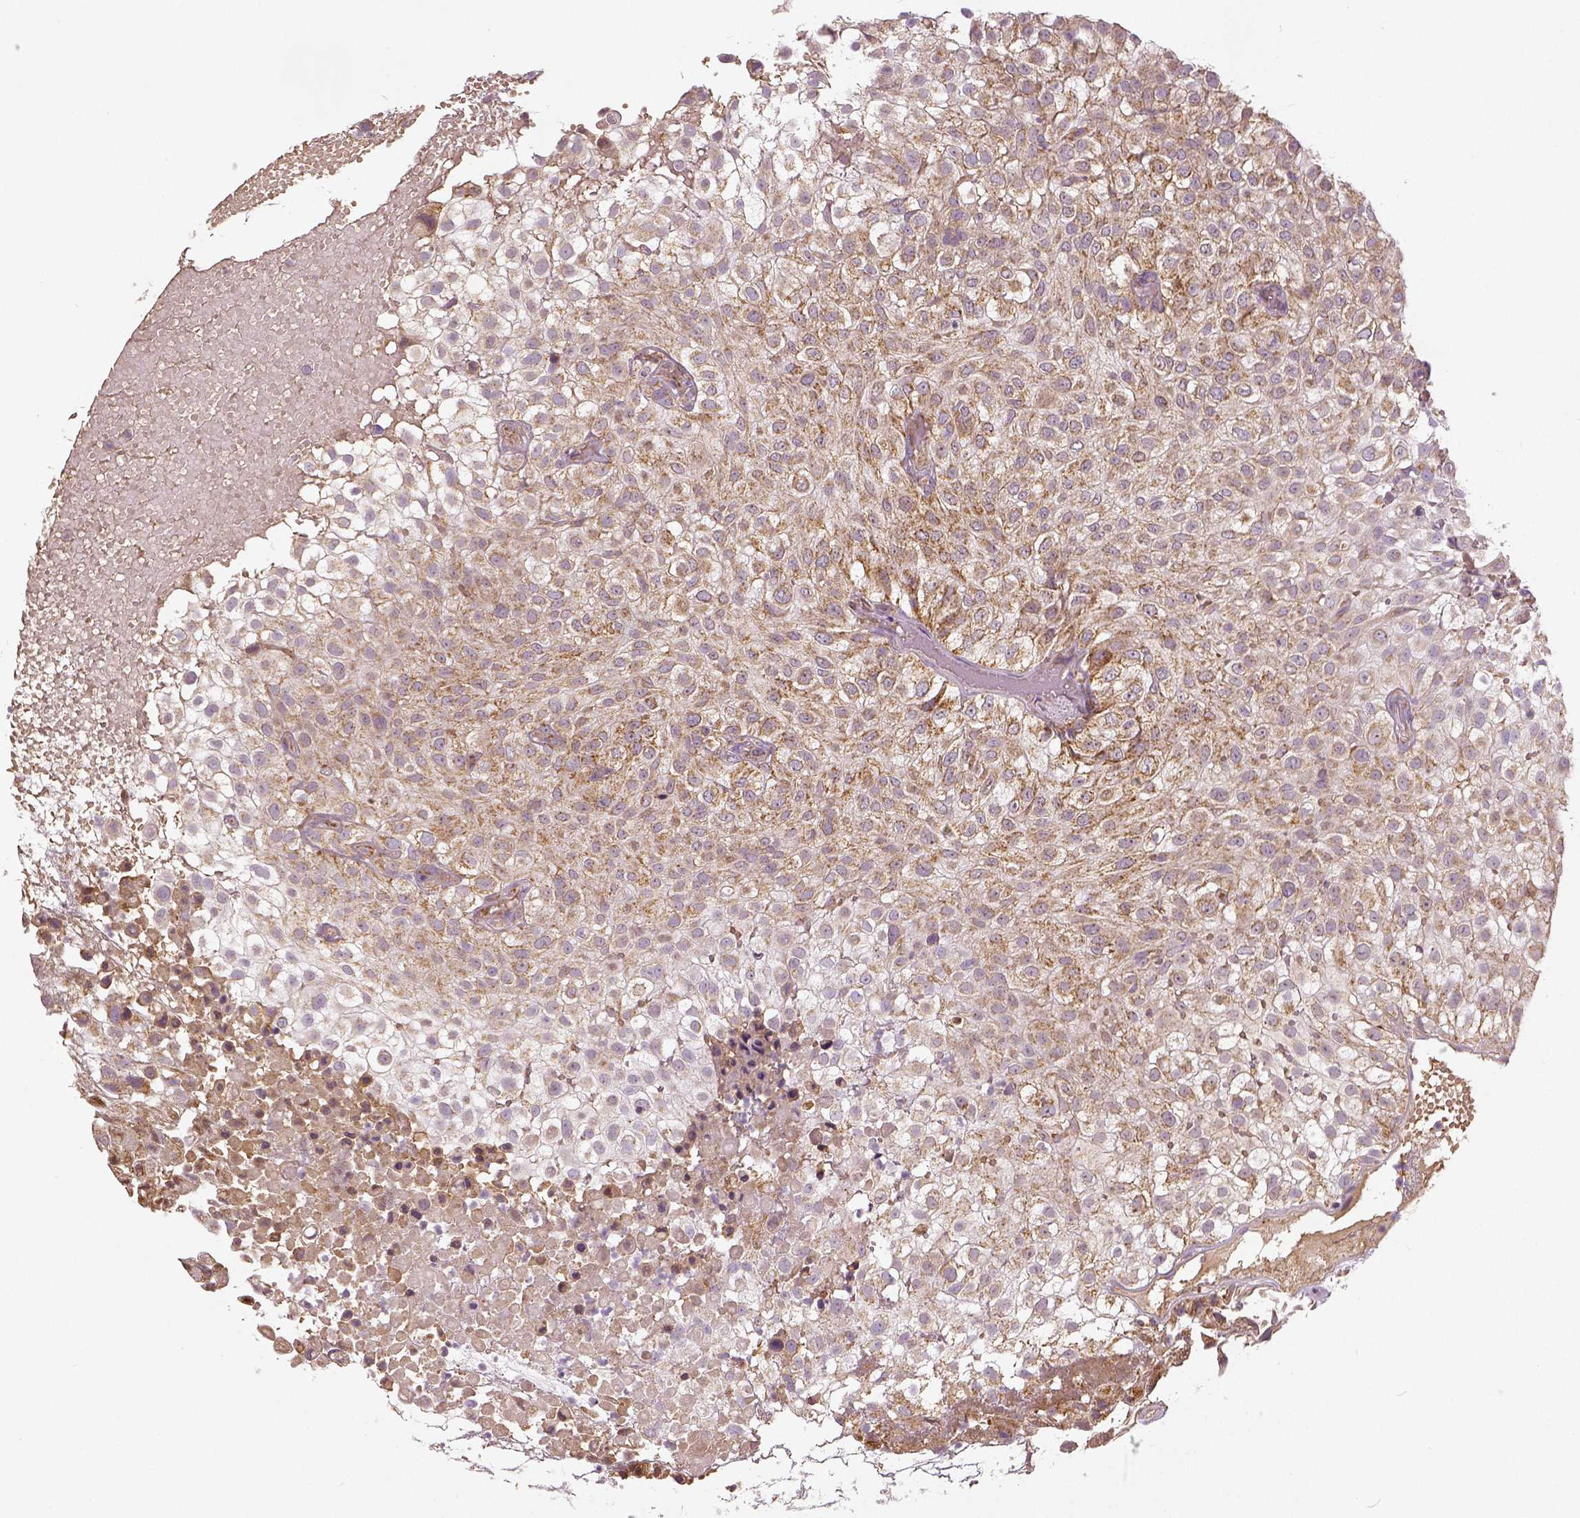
{"staining": {"intensity": "moderate", "quantity": ">75%", "location": "cytoplasmic/membranous"}, "tissue": "urothelial cancer", "cell_type": "Tumor cells", "image_type": "cancer", "snomed": [{"axis": "morphology", "description": "Urothelial carcinoma, High grade"}, {"axis": "topography", "description": "Urinary bladder"}], "caption": "Approximately >75% of tumor cells in human urothelial cancer reveal moderate cytoplasmic/membranous protein expression as visualized by brown immunohistochemical staining.", "gene": "PGAM5", "patient": {"sex": "male", "age": 56}}